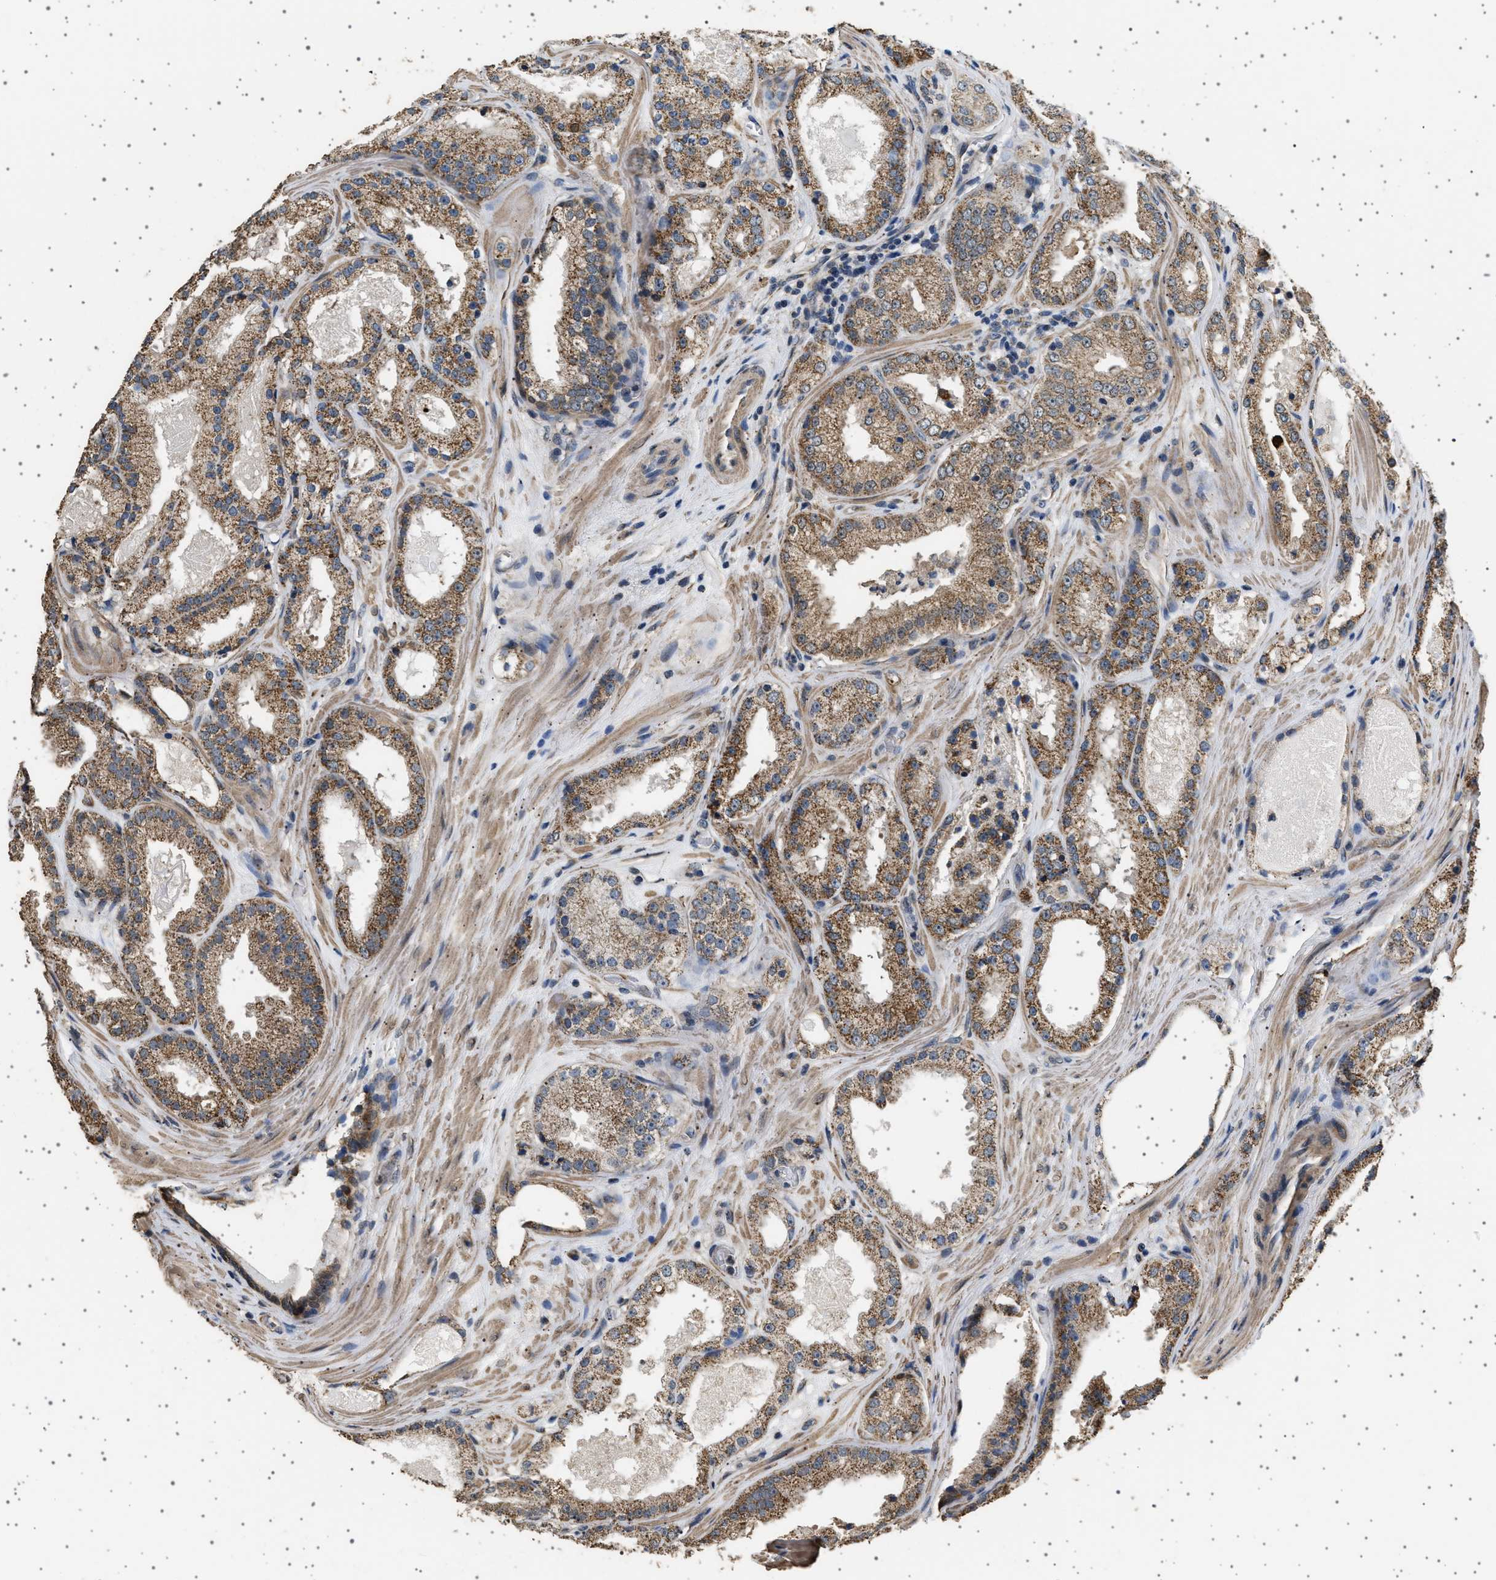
{"staining": {"intensity": "moderate", "quantity": ">75%", "location": "cytoplasmic/membranous"}, "tissue": "prostate cancer", "cell_type": "Tumor cells", "image_type": "cancer", "snomed": [{"axis": "morphology", "description": "Adenocarcinoma, High grade"}, {"axis": "topography", "description": "Prostate"}], "caption": "Prostate cancer stained with DAB immunohistochemistry shows medium levels of moderate cytoplasmic/membranous positivity in about >75% of tumor cells.", "gene": "KCNA4", "patient": {"sex": "male", "age": 65}}